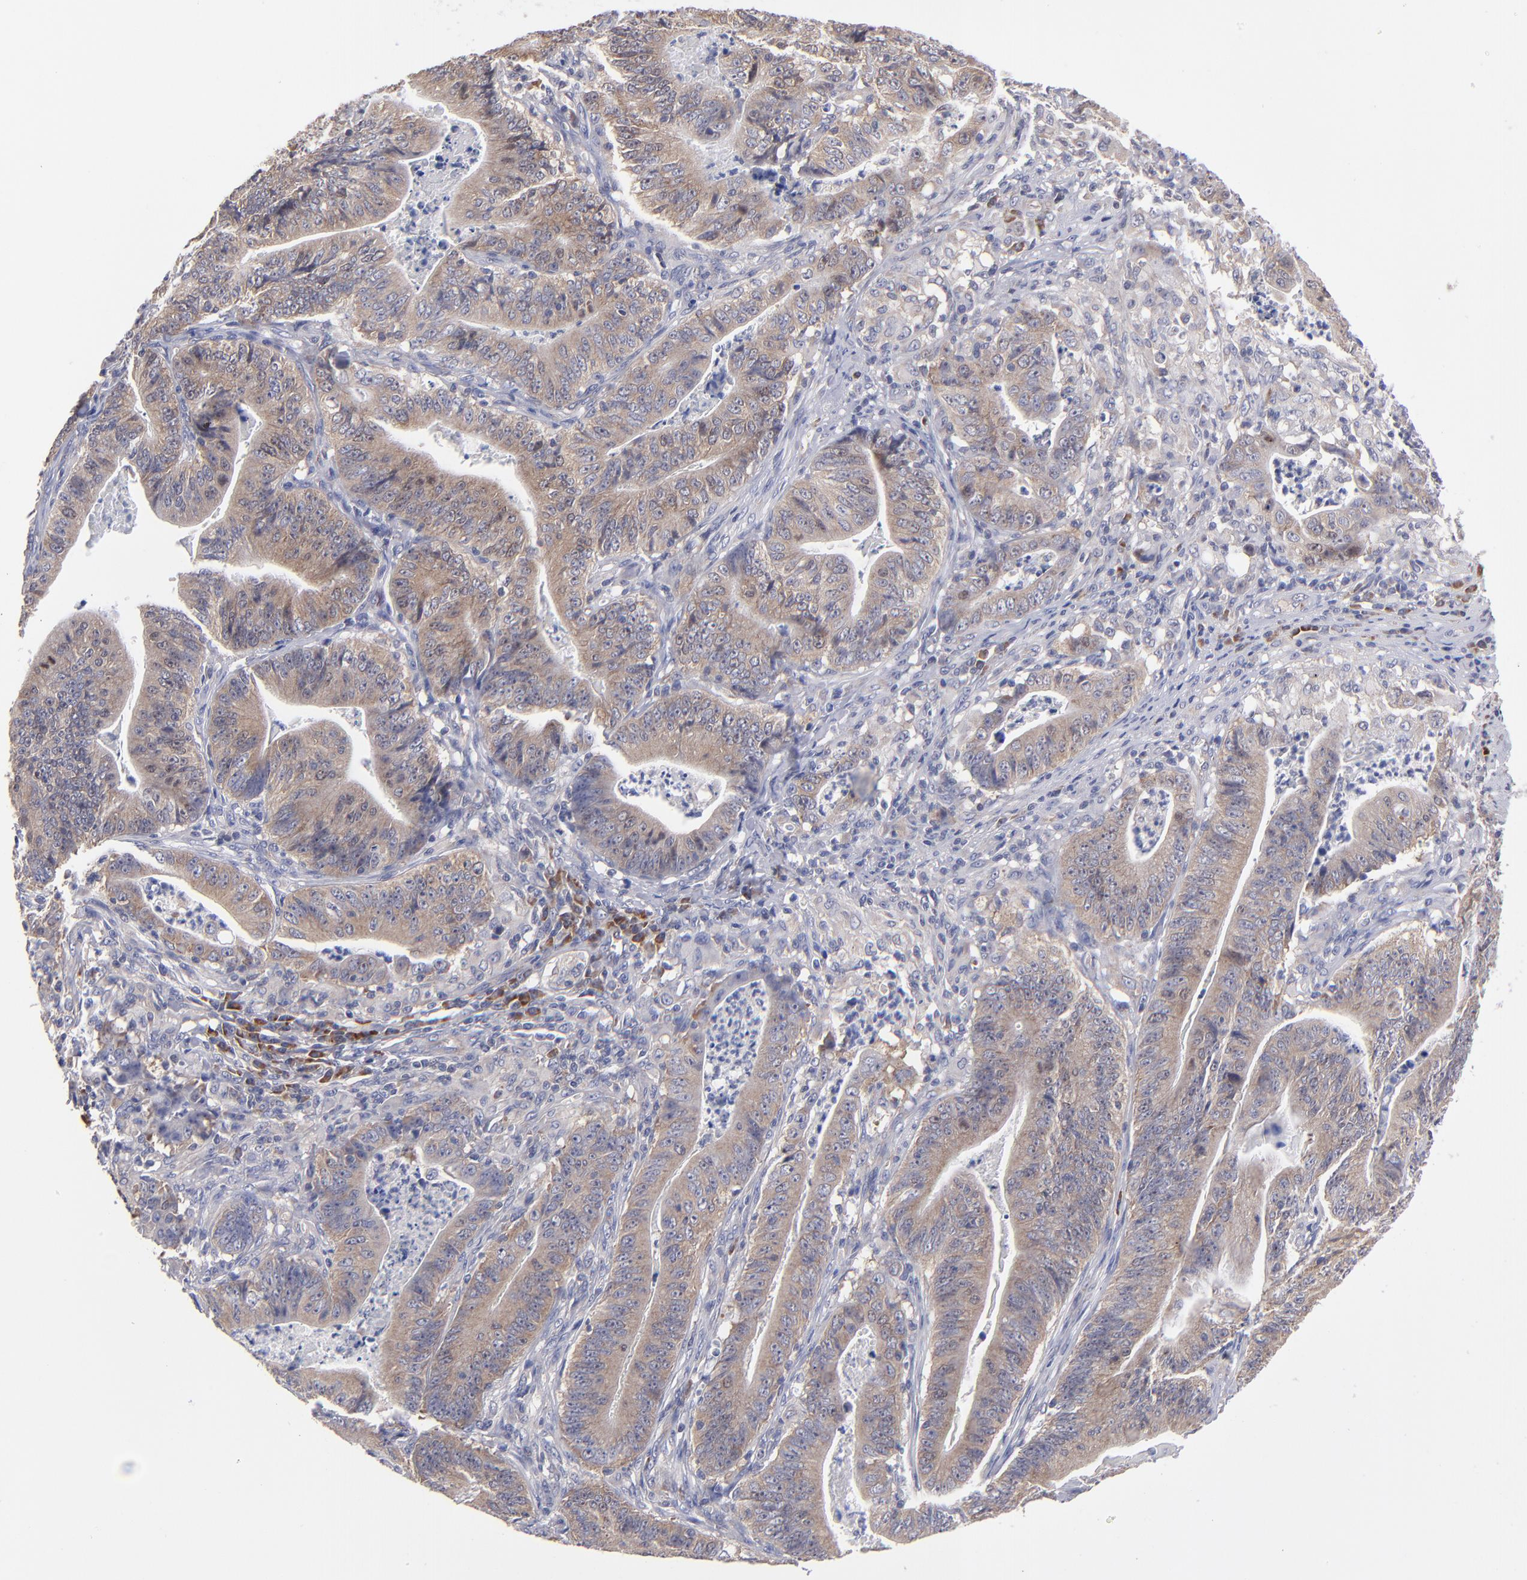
{"staining": {"intensity": "moderate", "quantity": ">75%", "location": "cytoplasmic/membranous"}, "tissue": "stomach cancer", "cell_type": "Tumor cells", "image_type": "cancer", "snomed": [{"axis": "morphology", "description": "Adenocarcinoma, NOS"}, {"axis": "topography", "description": "Stomach, lower"}], "caption": "This is a micrograph of IHC staining of stomach cancer (adenocarcinoma), which shows moderate expression in the cytoplasmic/membranous of tumor cells.", "gene": "EIF3L", "patient": {"sex": "female", "age": 86}}